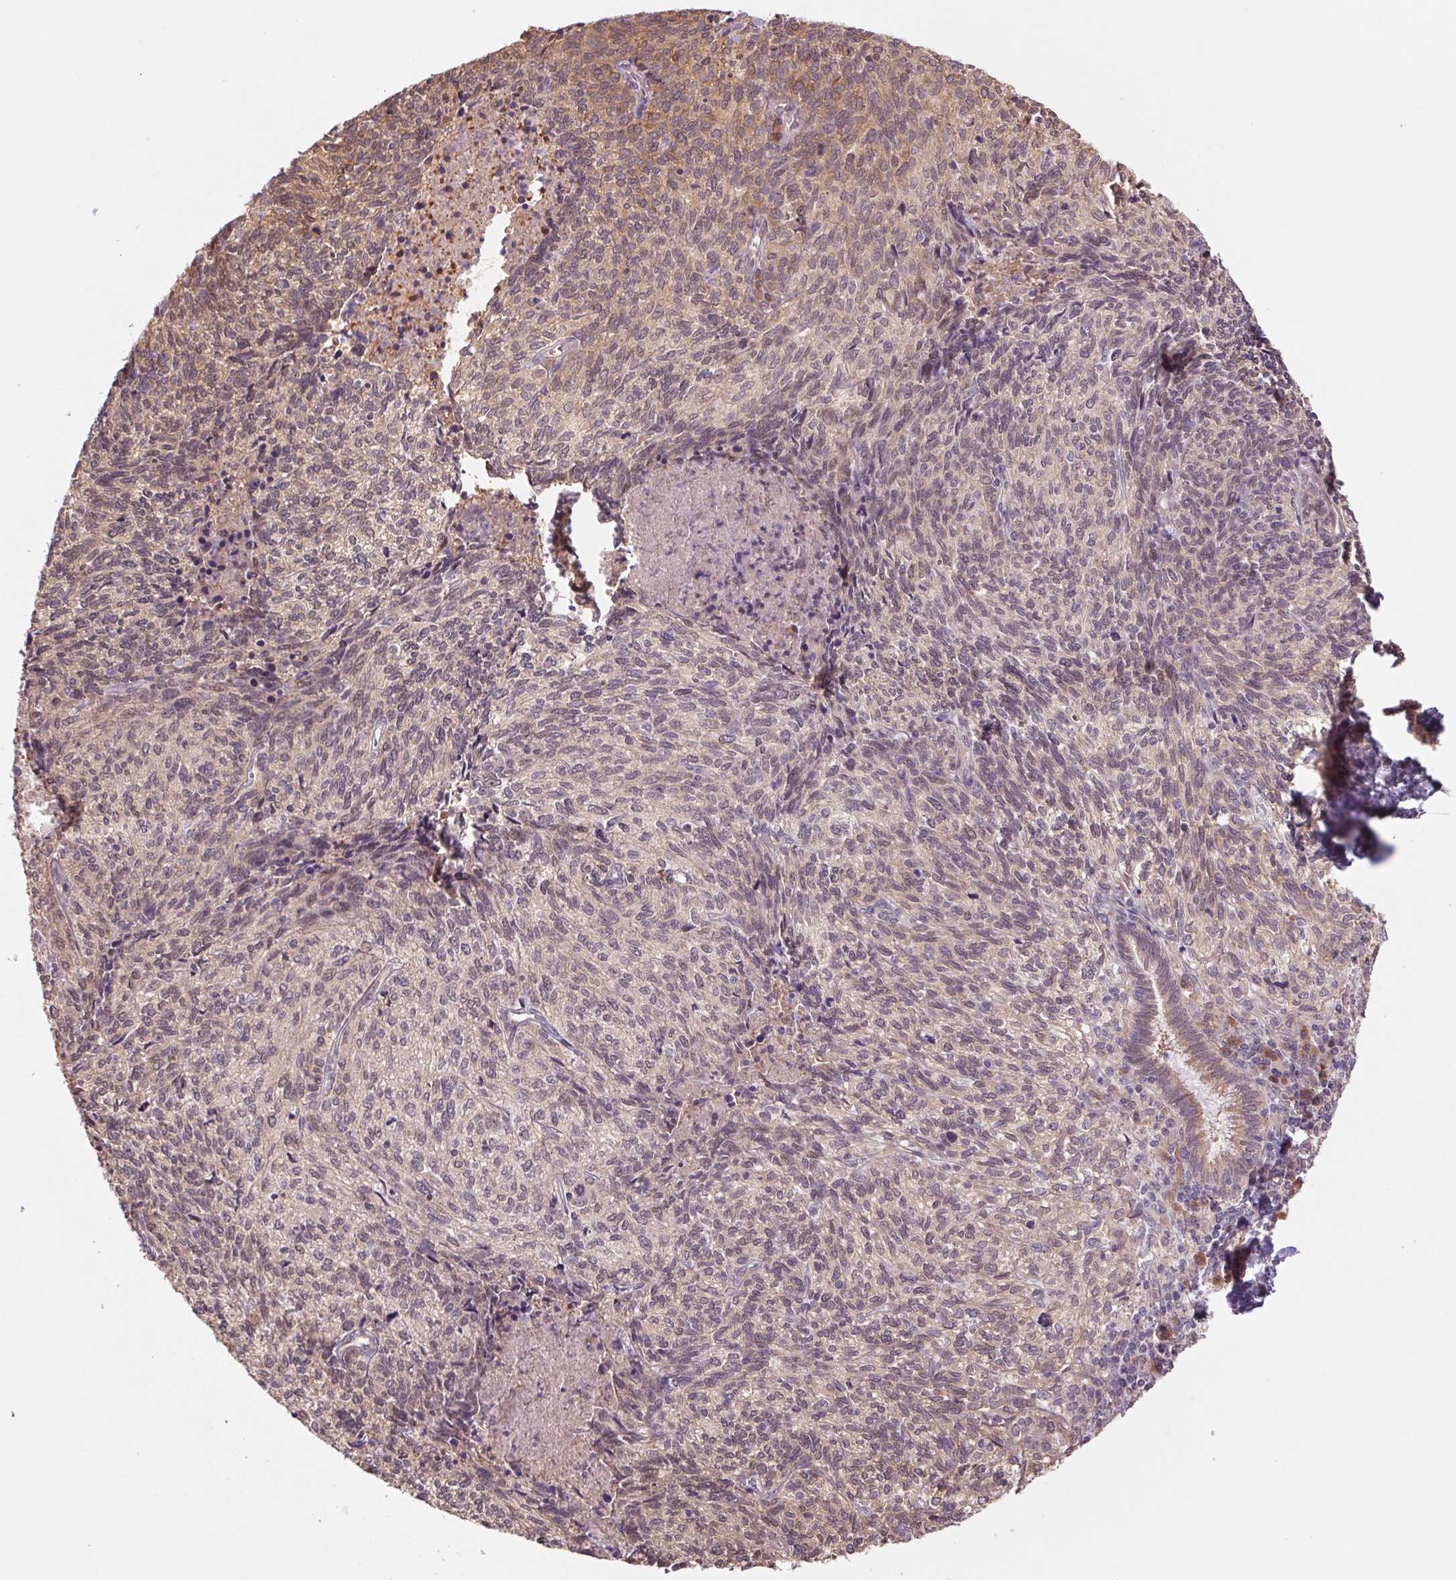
{"staining": {"intensity": "negative", "quantity": "none", "location": "none"}, "tissue": "cervical cancer", "cell_type": "Tumor cells", "image_type": "cancer", "snomed": [{"axis": "morphology", "description": "Squamous cell carcinoma, NOS"}, {"axis": "topography", "description": "Cervix"}], "caption": "Immunohistochemical staining of human cervical squamous cell carcinoma displays no significant expression in tumor cells.", "gene": "RRM1", "patient": {"sex": "female", "age": 45}}